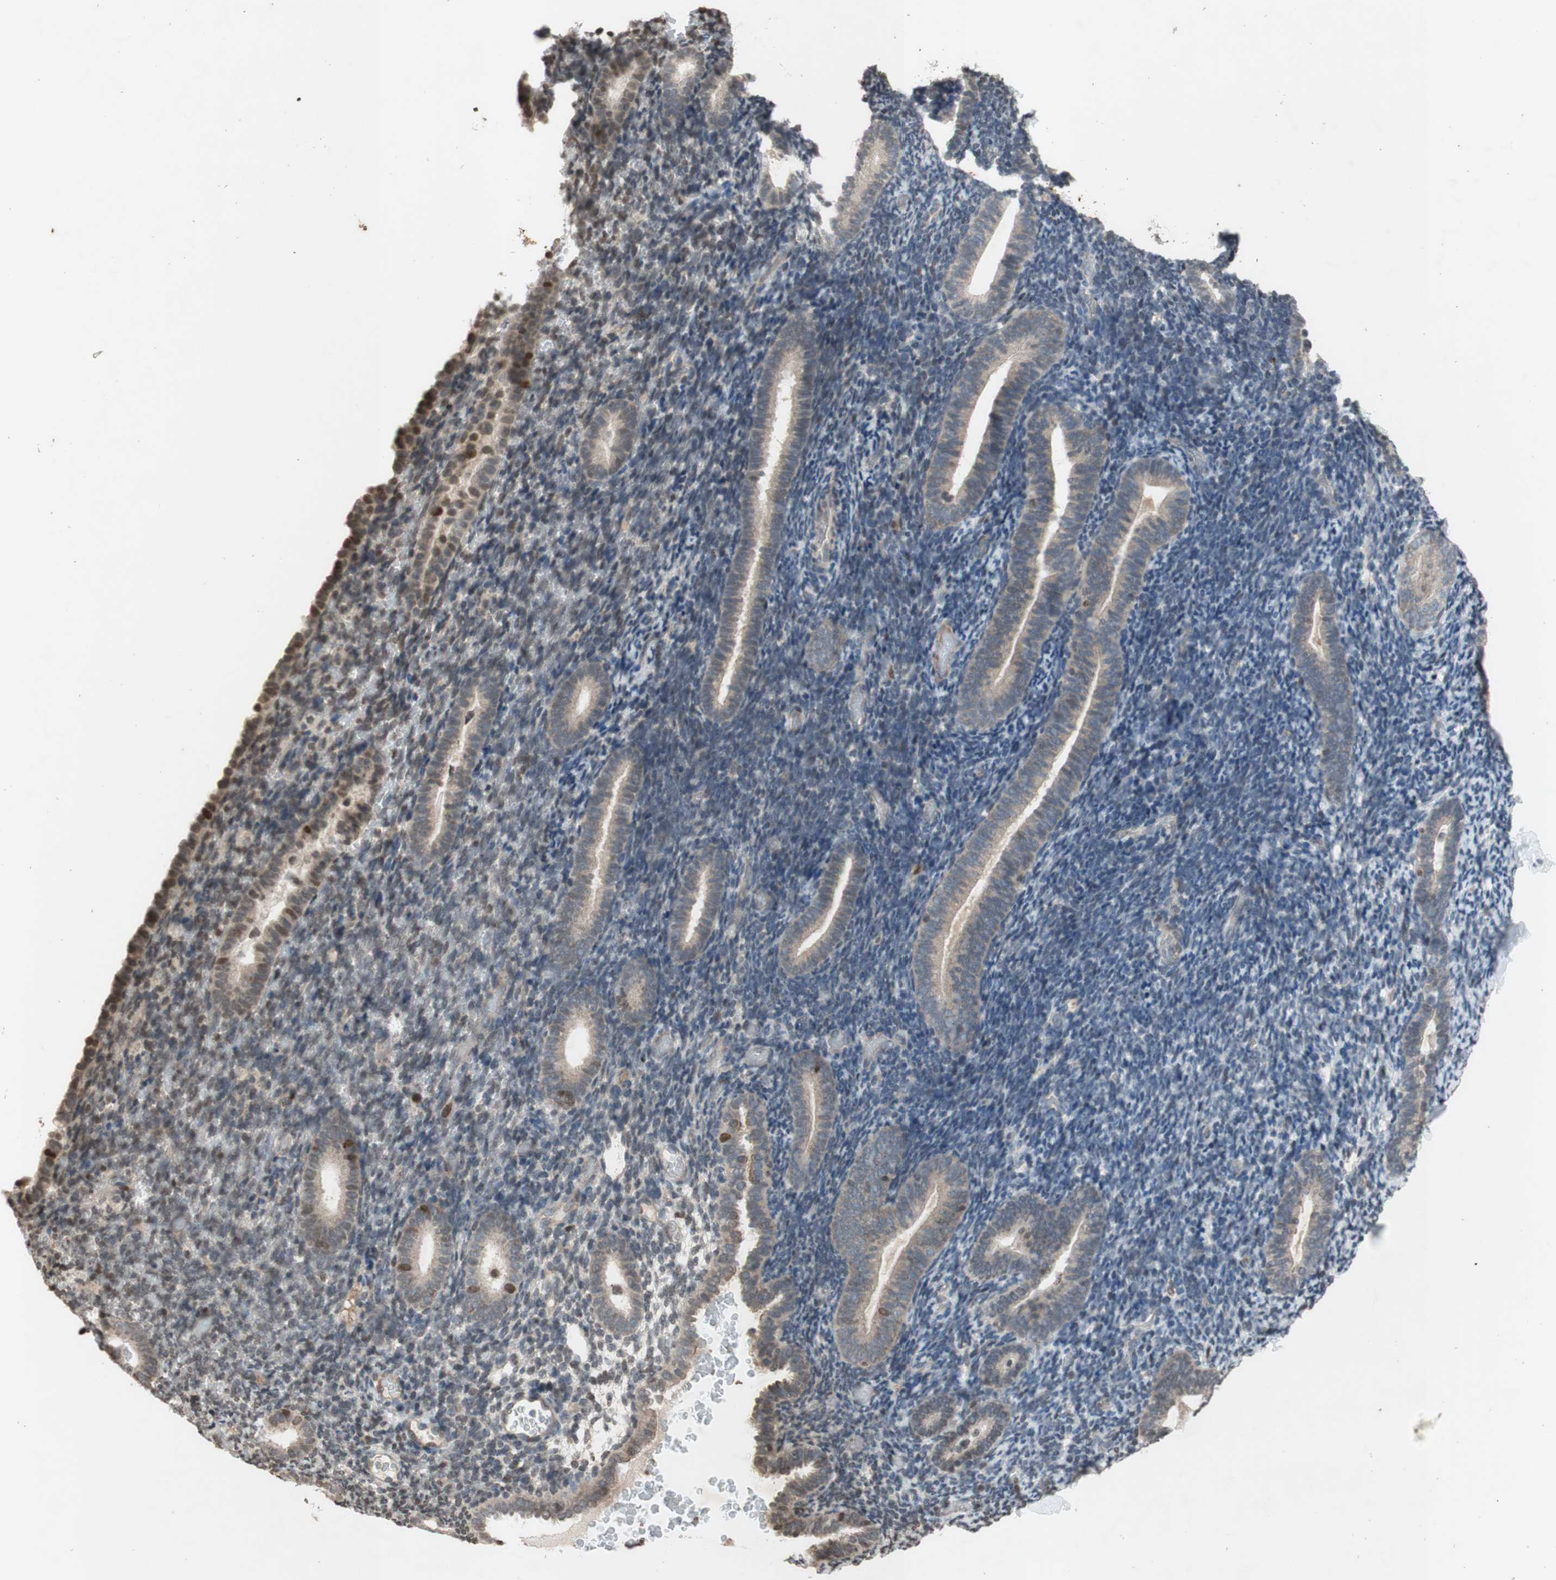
{"staining": {"intensity": "negative", "quantity": "none", "location": "none"}, "tissue": "endometrium", "cell_type": "Cells in endometrial stroma", "image_type": "normal", "snomed": [{"axis": "morphology", "description": "Normal tissue, NOS"}, {"axis": "topography", "description": "Endometrium"}], "caption": "This image is of unremarkable endometrium stained with immunohistochemistry to label a protein in brown with the nuclei are counter-stained blue. There is no staining in cells in endometrial stroma.", "gene": "MCM6", "patient": {"sex": "female", "age": 51}}